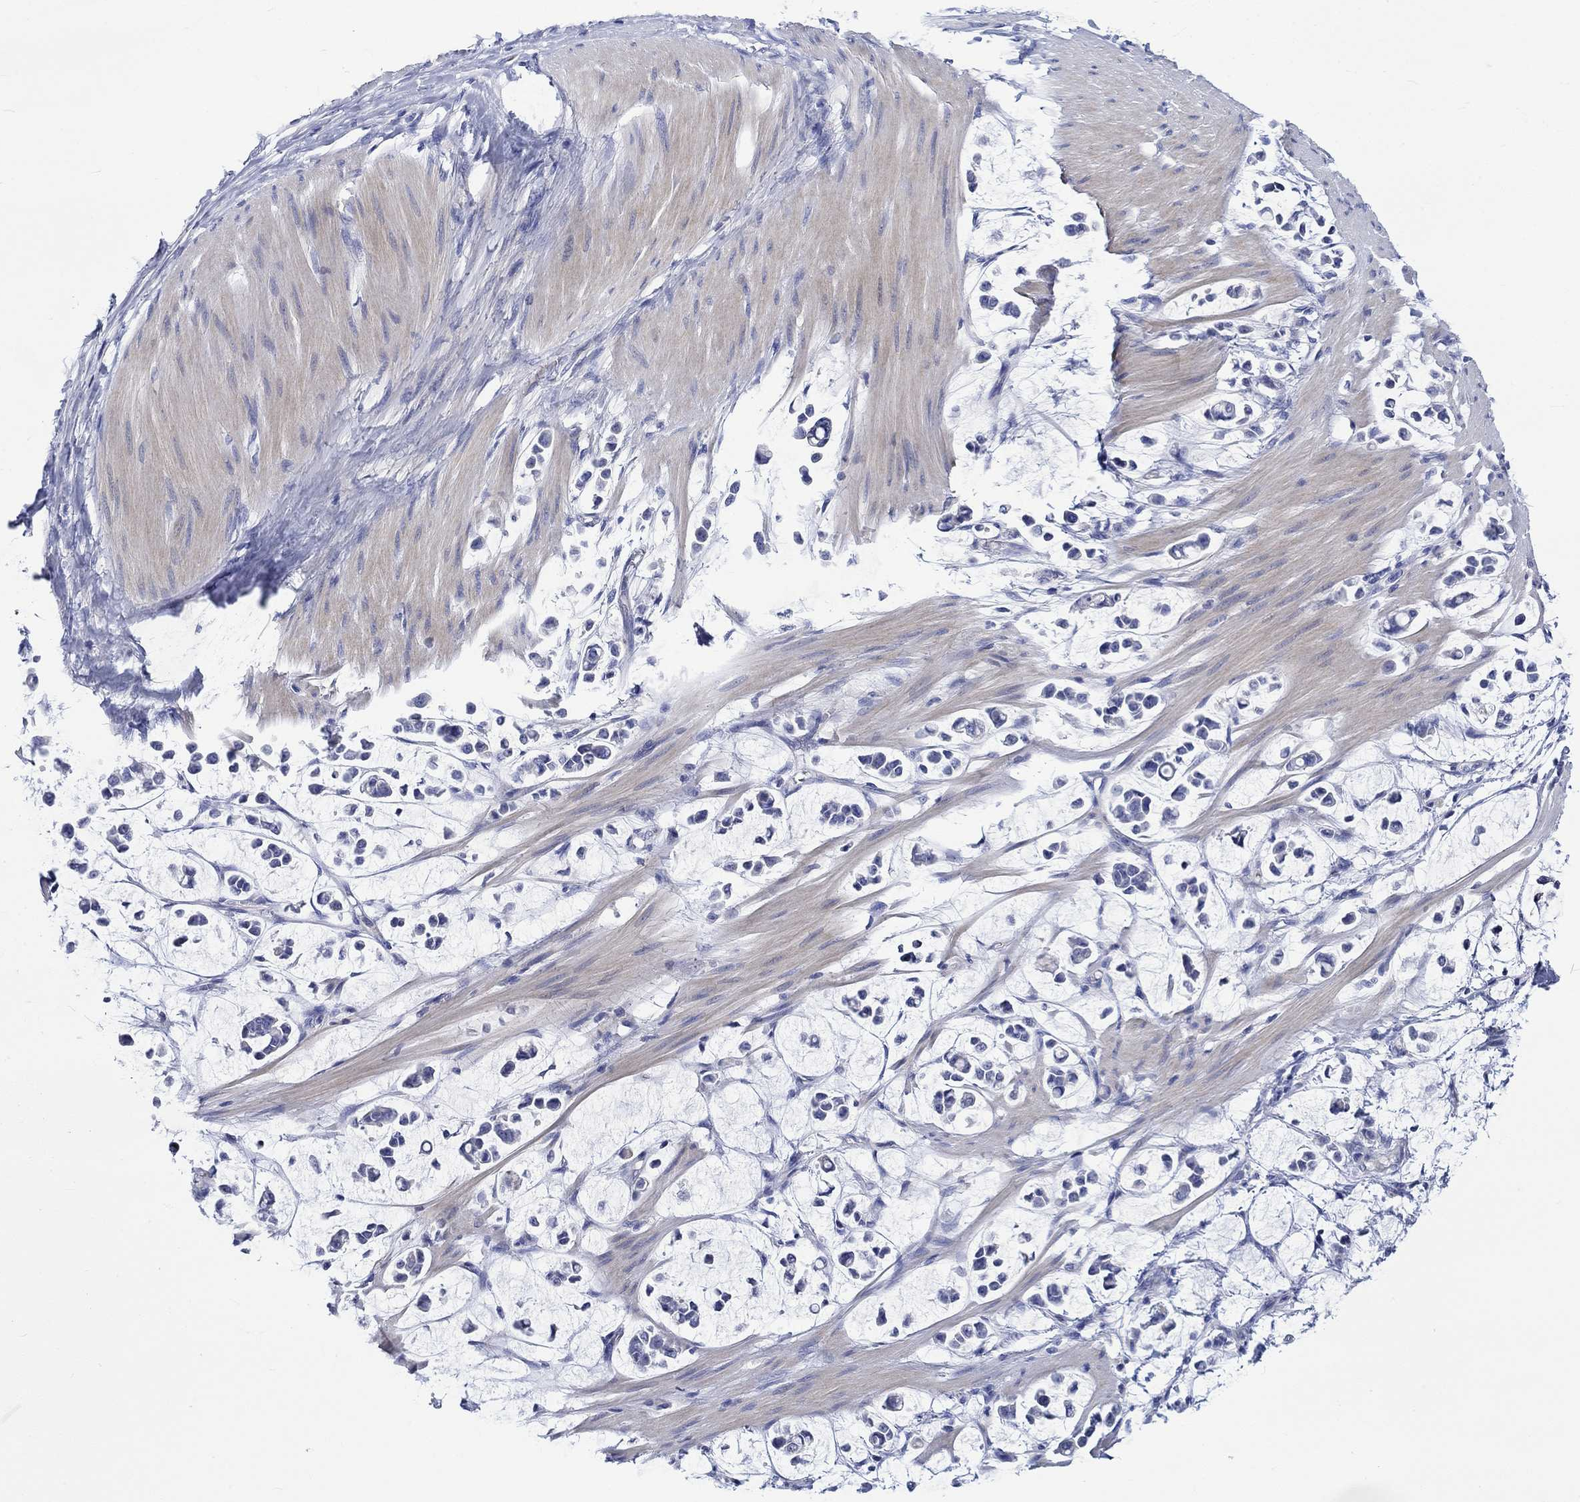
{"staining": {"intensity": "negative", "quantity": "none", "location": "none"}, "tissue": "stomach cancer", "cell_type": "Tumor cells", "image_type": "cancer", "snomed": [{"axis": "morphology", "description": "Adenocarcinoma, NOS"}, {"axis": "topography", "description": "Stomach"}], "caption": "An image of human stomach cancer (adenocarcinoma) is negative for staining in tumor cells.", "gene": "NRIP3", "patient": {"sex": "male", "age": 82}}